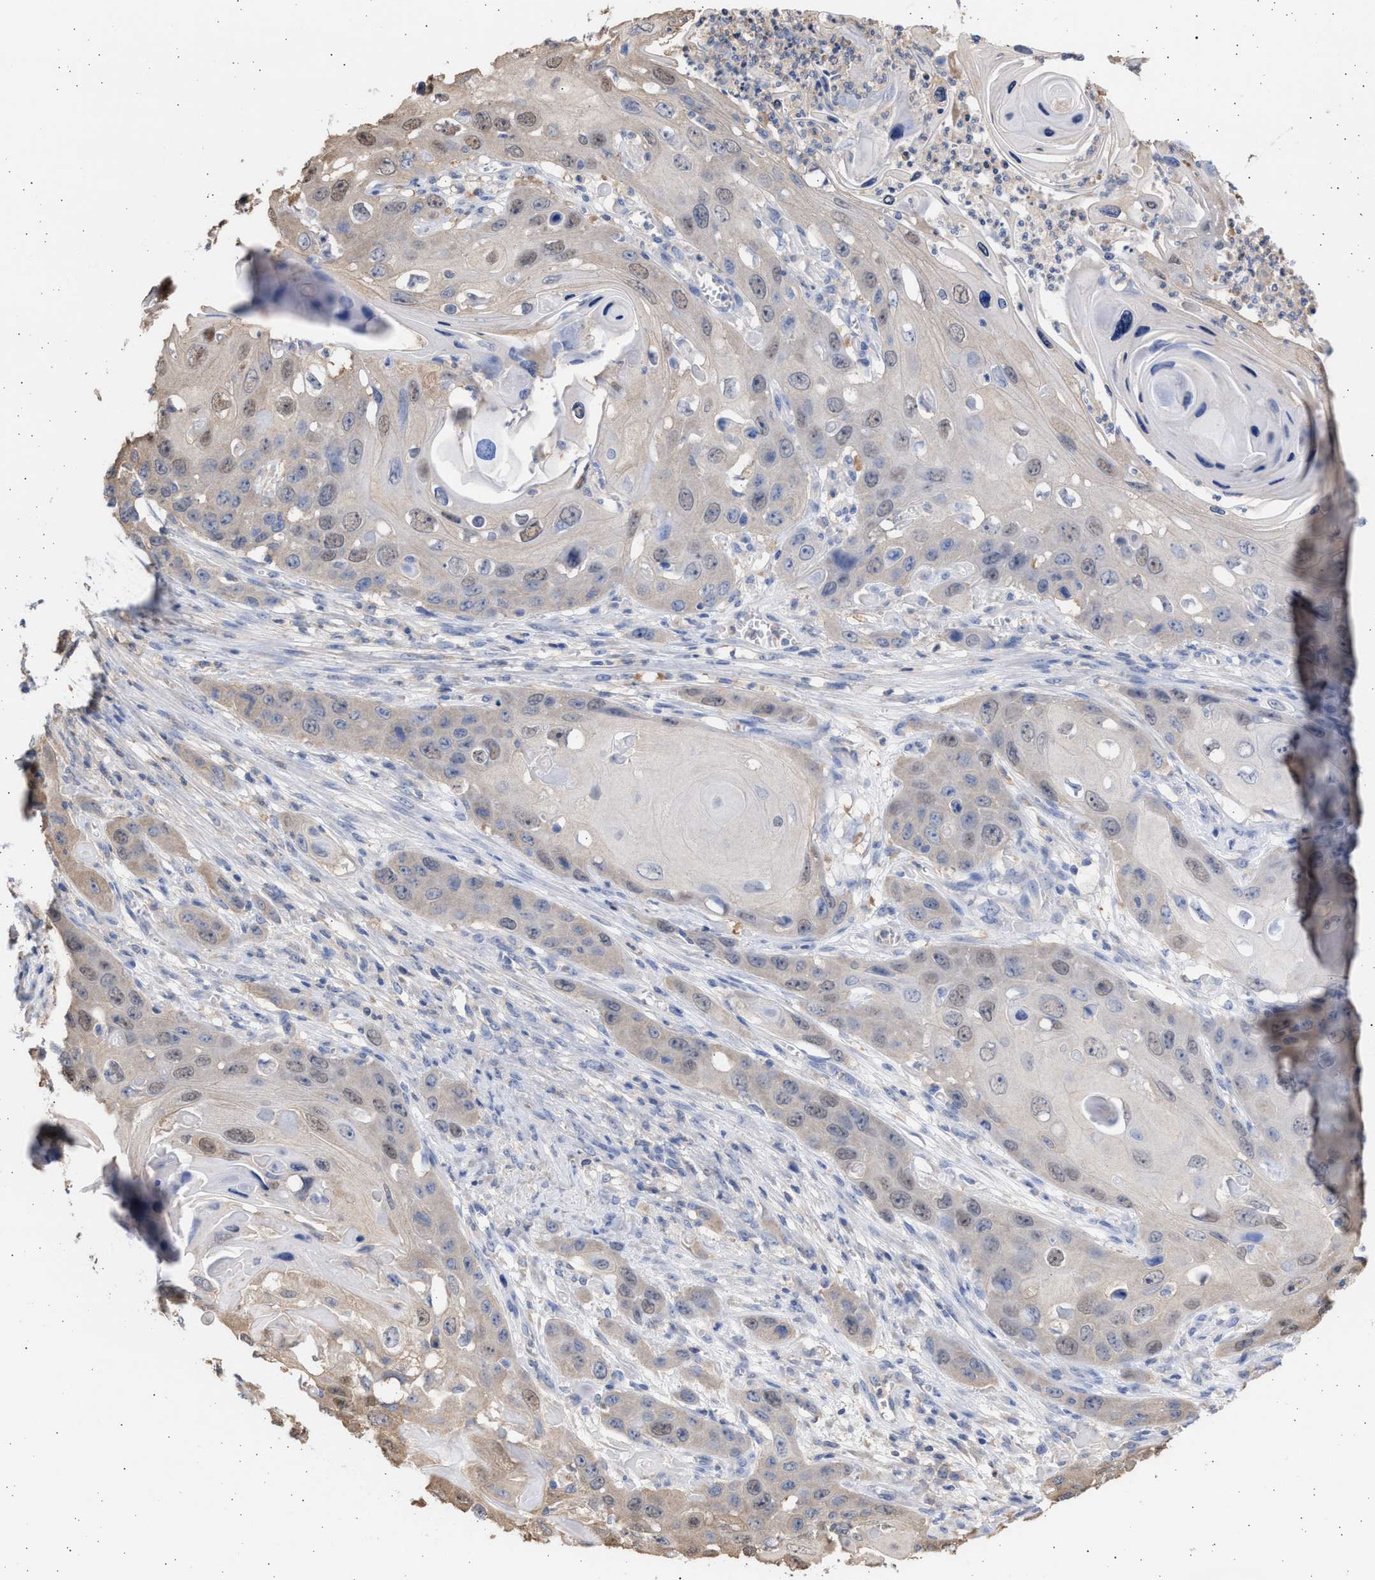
{"staining": {"intensity": "weak", "quantity": "<25%", "location": "cytoplasmic/membranous"}, "tissue": "skin cancer", "cell_type": "Tumor cells", "image_type": "cancer", "snomed": [{"axis": "morphology", "description": "Squamous cell carcinoma, NOS"}, {"axis": "topography", "description": "Skin"}], "caption": "DAB immunohistochemical staining of skin cancer reveals no significant expression in tumor cells.", "gene": "ALDOC", "patient": {"sex": "male", "age": 55}}